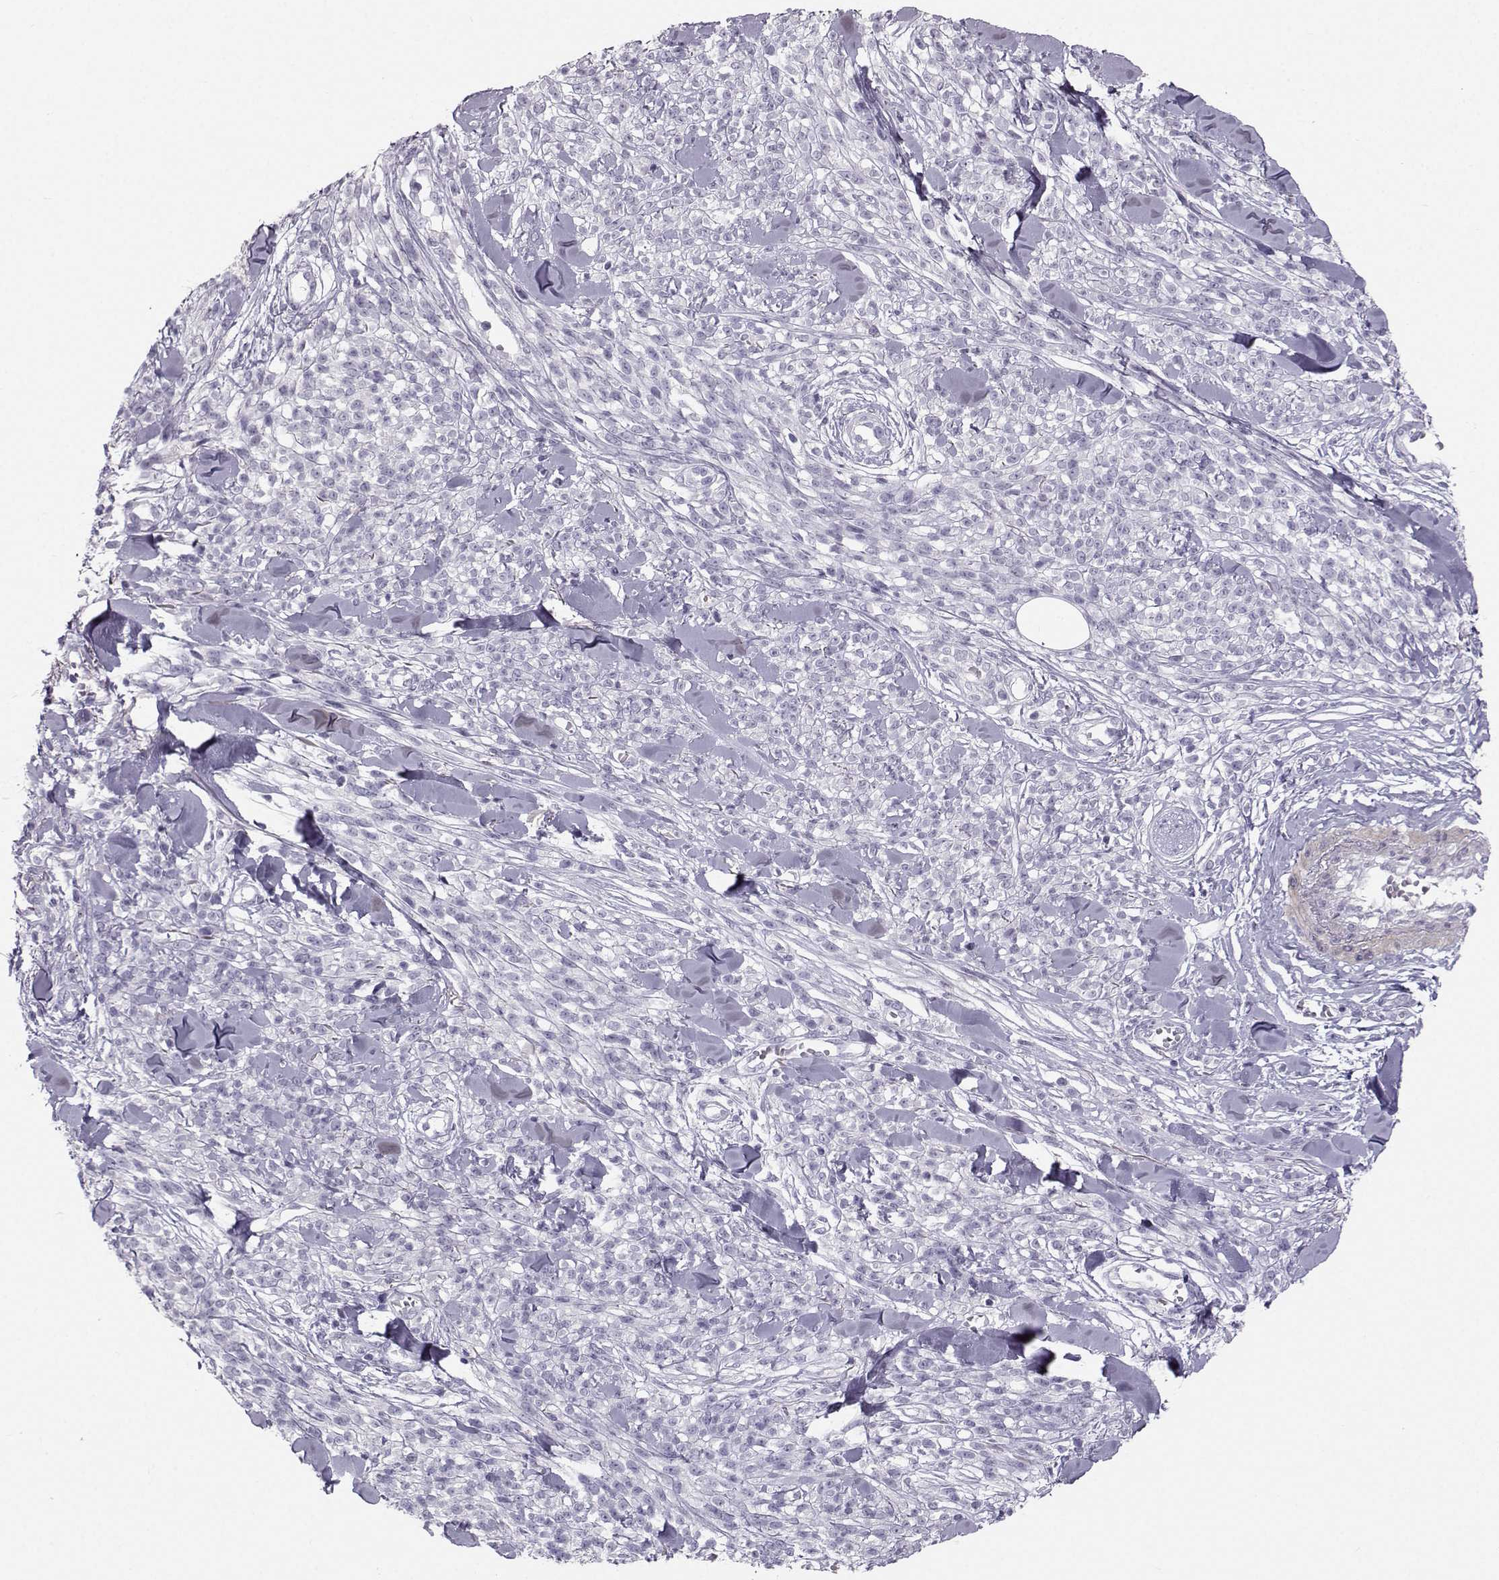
{"staining": {"intensity": "negative", "quantity": "none", "location": "none"}, "tissue": "melanoma", "cell_type": "Tumor cells", "image_type": "cancer", "snomed": [{"axis": "morphology", "description": "Malignant melanoma, NOS"}, {"axis": "topography", "description": "Skin"}, {"axis": "topography", "description": "Skin of trunk"}], "caption": "Tumor cells show no significant protein staining in malignant melanoma.", "gene": "CASR", "patient": {"sex": "male", "age": 74}}